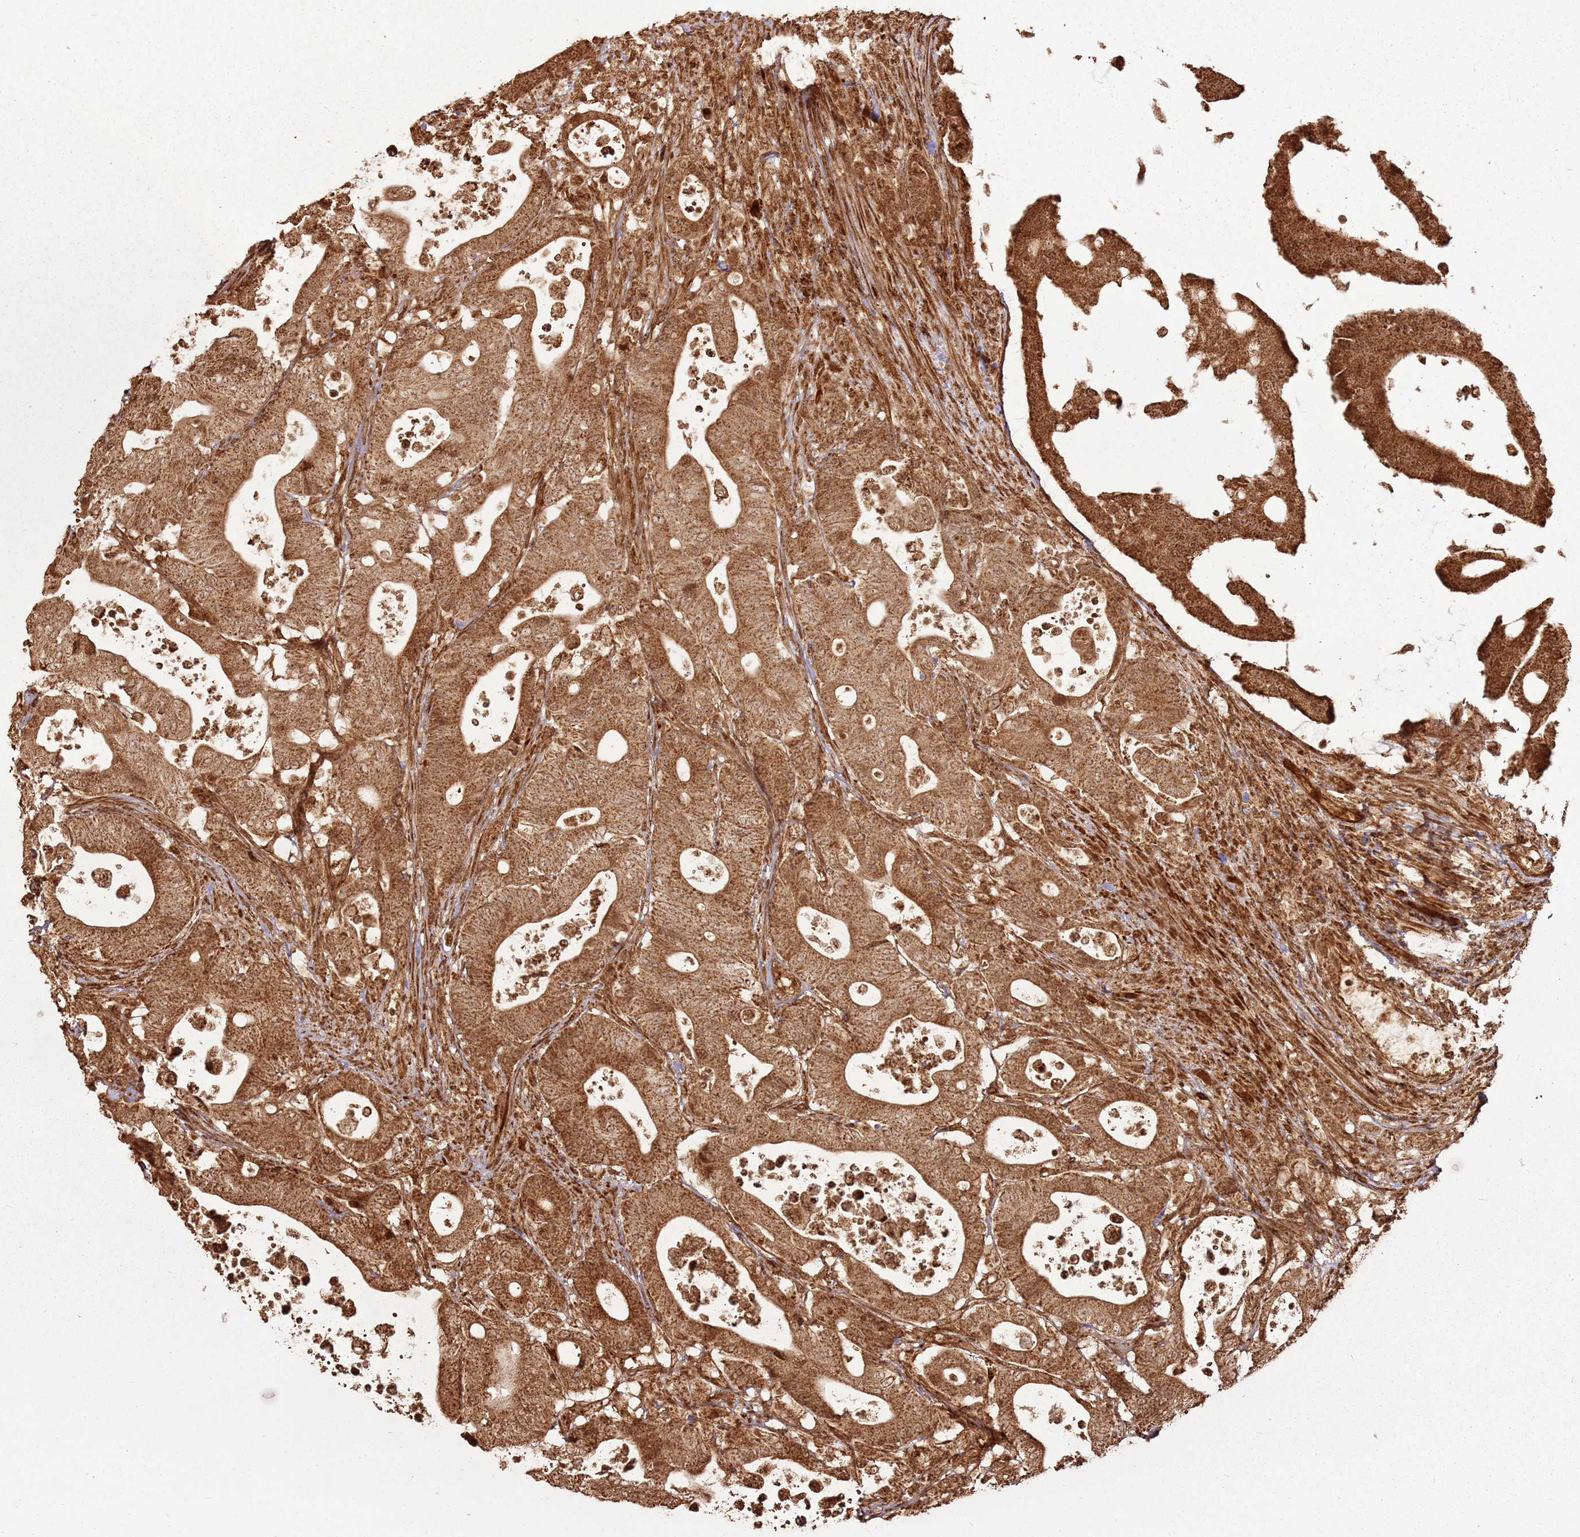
{"staining": {"intensity": "strong", "quantity": ">75%", "location": "cytoplasmic/membranous"}, "tissue": "colorectal cancer", "cell_type": "Tumor cells", "image_type": "cancer", "snomed": [{"axis": "morphology", "description": "Adenocarcinoma, NOS"}, {"axis": "topography", "description": "Colon"}], "caption": "This is an image of IHC staining of adenocarcinoma (colorectal), which shows strong positivity in the cytoplasmic/membranous of tumor cells.", "gene": "MRPS6", "patient": {"sex": "female", "age": 84}}